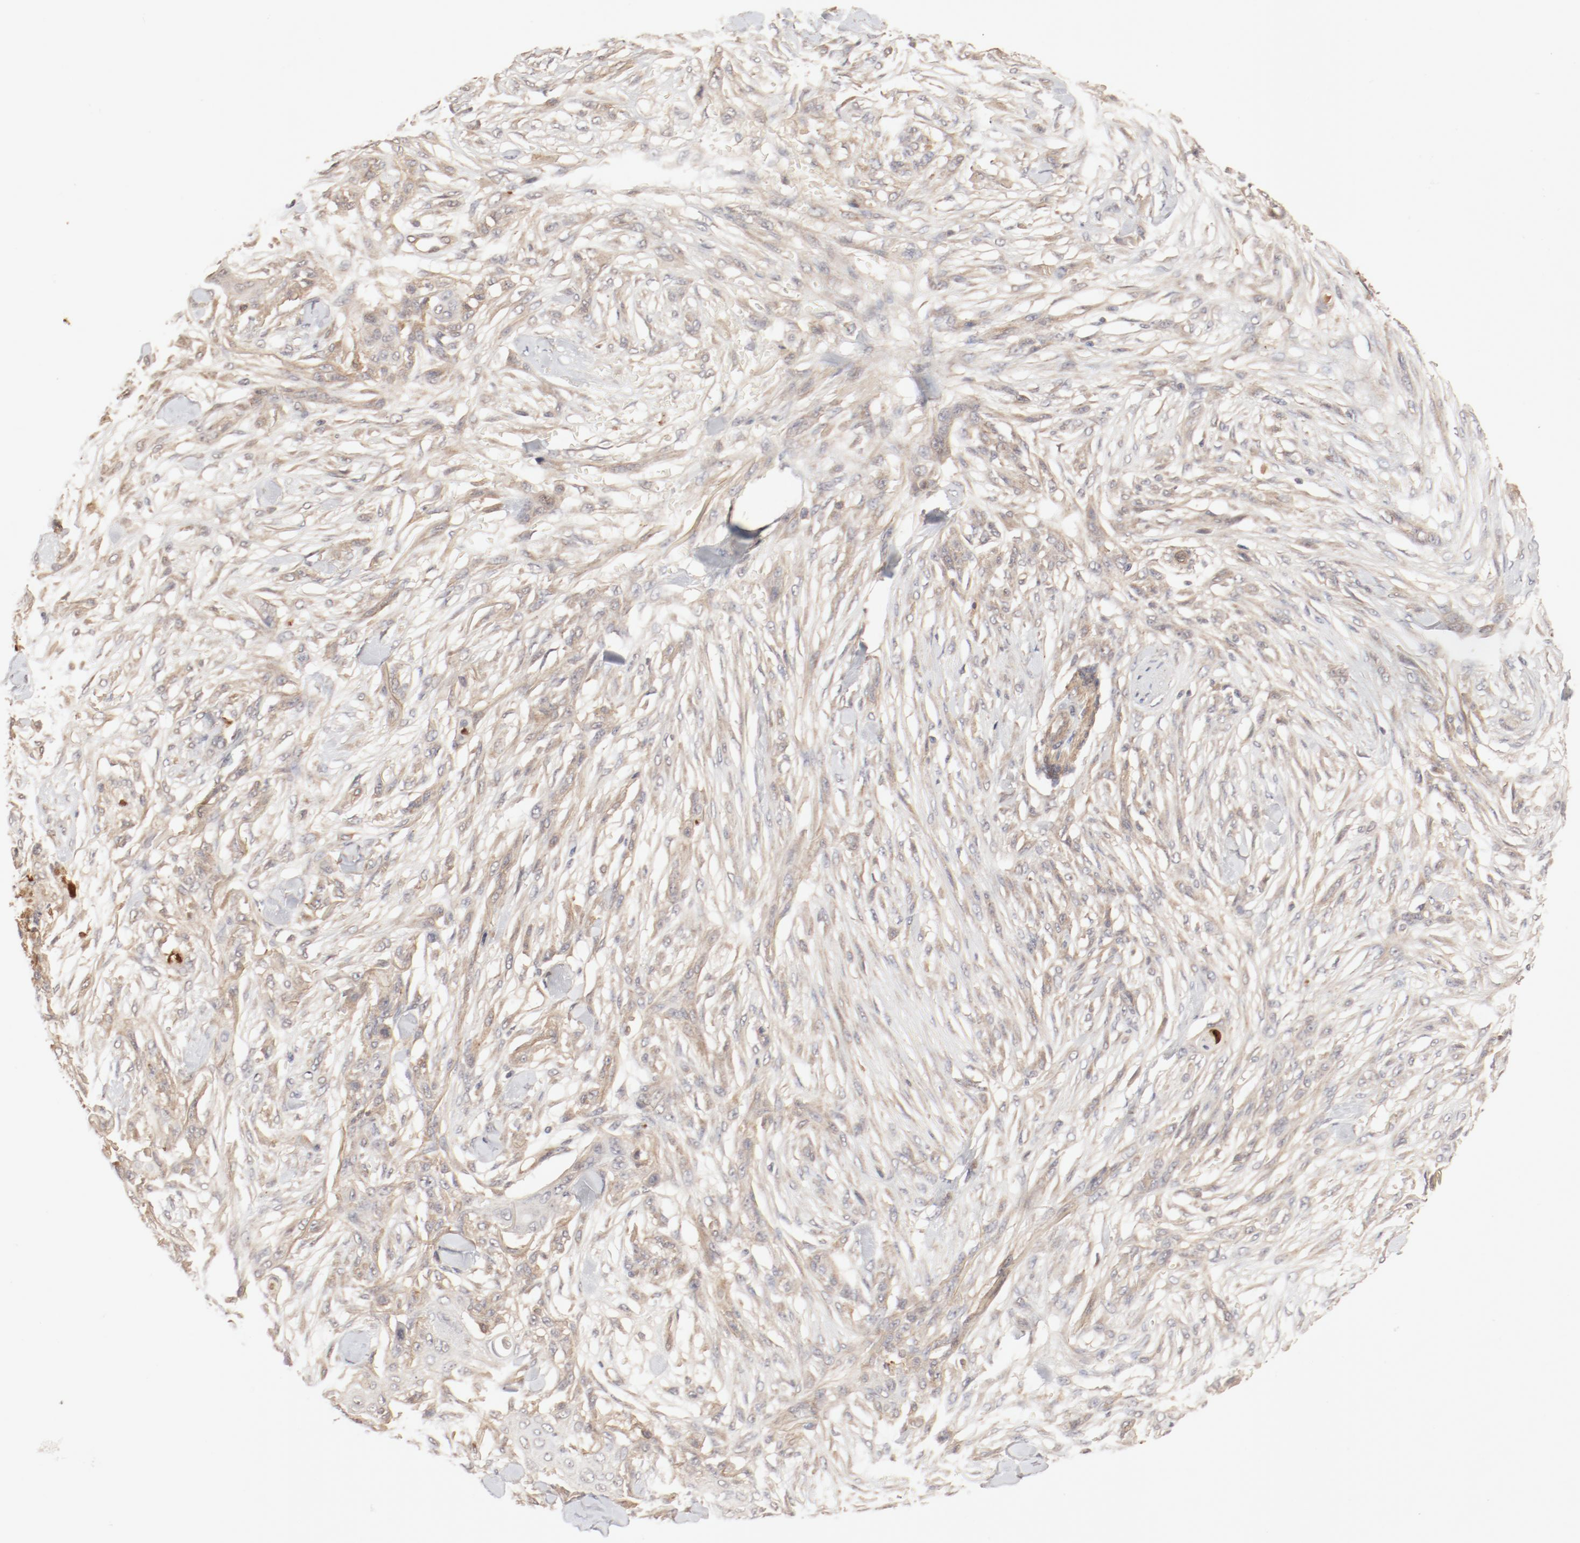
{"staining": {"intensity": "moderate", "quantity": ">75%", "location": "cytoplasmic/membranous"}, "tissue": "skin cancer", "cell_type": "Tumor cells", "image_type": "cancer", "snomed": [{"axis": "morphology", "description": "Normal tissue, NOS"}, {"axis": "morphology", "description": "Squamous cell carcinoma, NOS"}, {"axis": "topography", "description": "Skin"}], "caption": "Brown immunohistochemical staining in skin cancer (squamous cell carcinoma) exhibits moderate cytoplasmic/membranous expression in about >75% of tumor cells.", "gene": "IL3RA", "patient": {"sex": "female", "age": 59}}